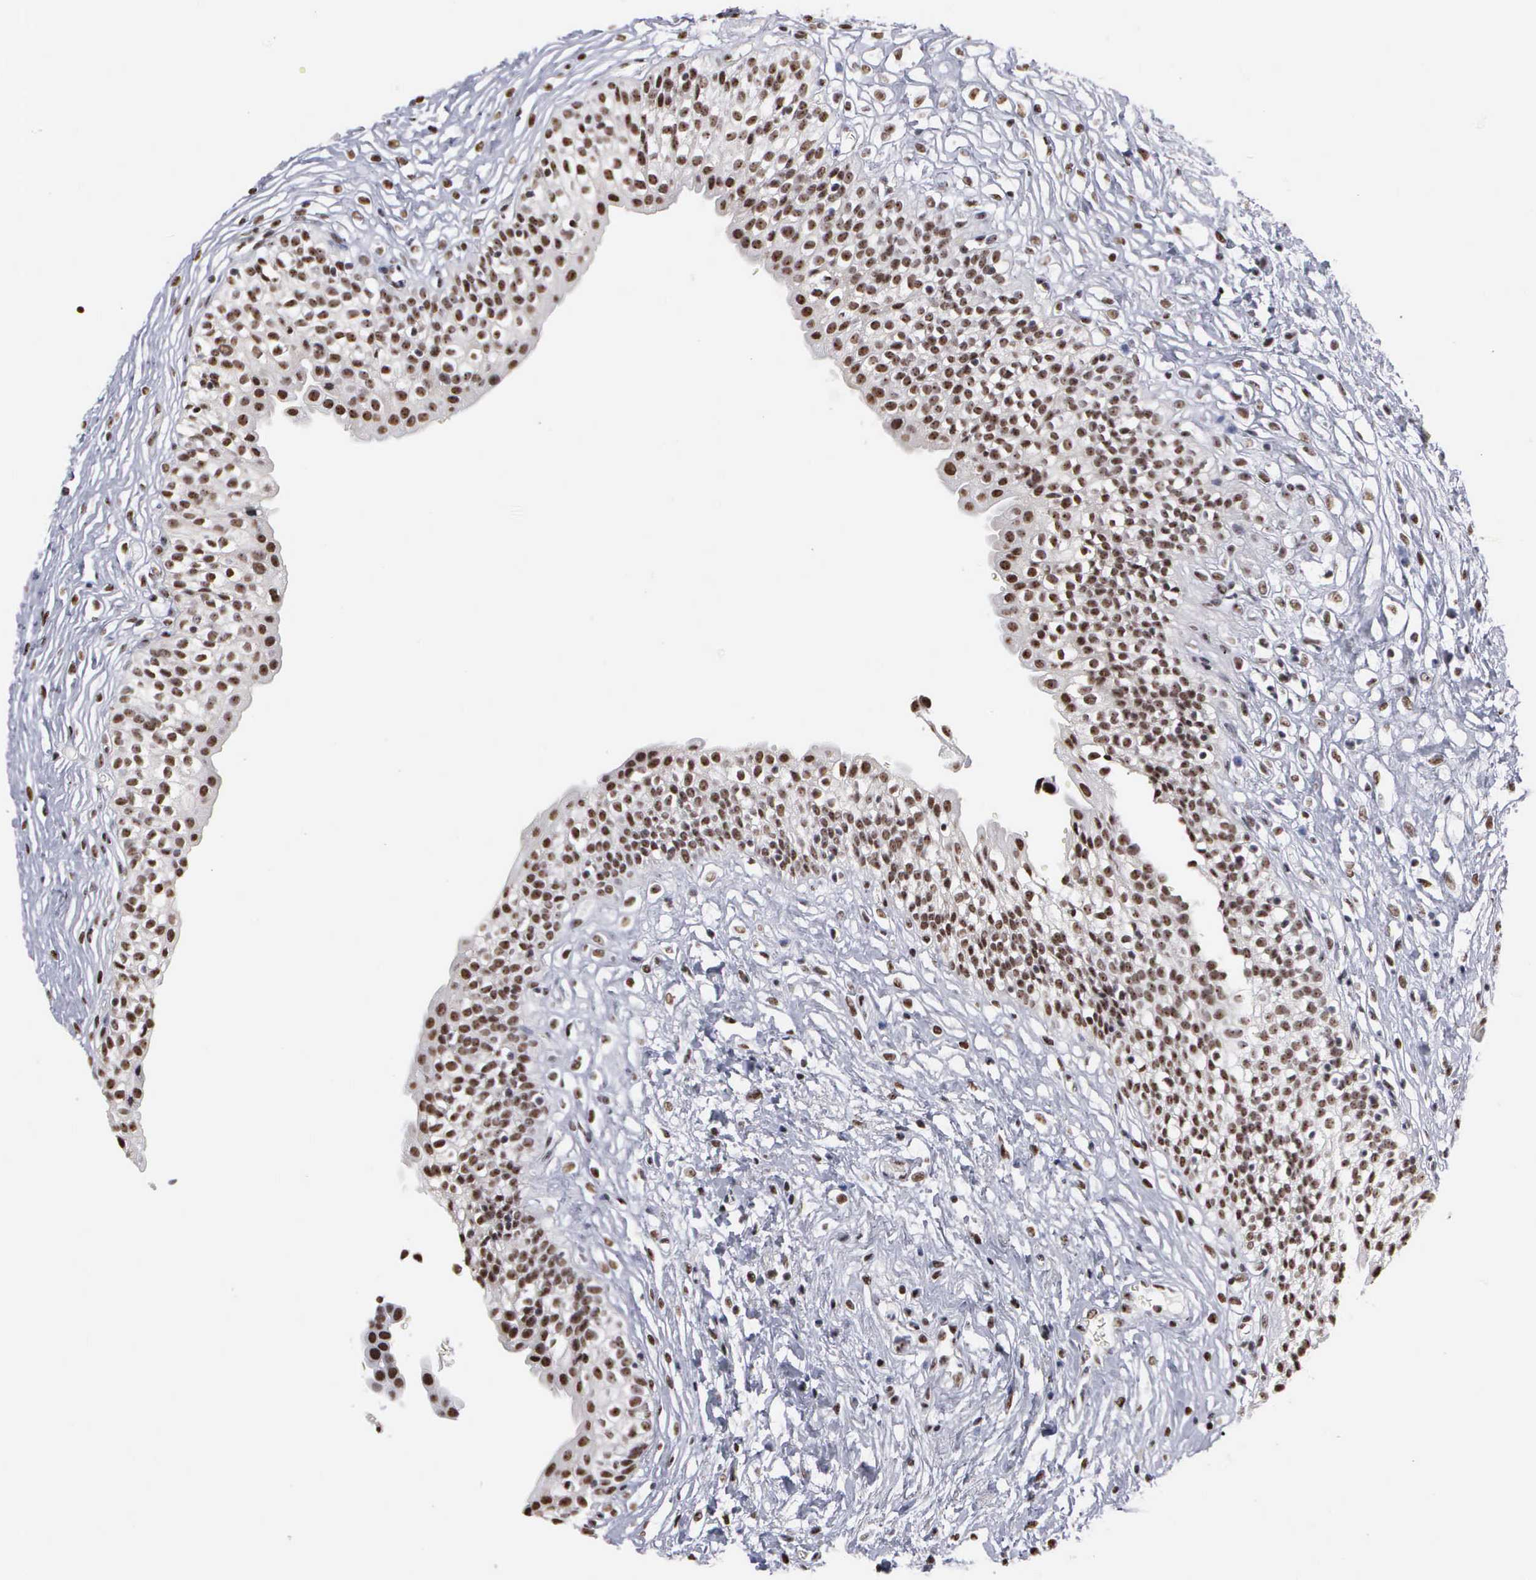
{"staining": {"intensity": "strong", "quantity": ">75%", "location": "nuclear"}, "tissue": "urinary bladder", "cell_type": "Urothelial cells", "image_type": "normal", "snomed": [{"axis": "morphology", "description": "Adenocarcinoma, NOS"}, {"axis": "topography", "description": "Urinary bladder"}], "caption": "This is a micrograph of immunohistochemistry (IHC) staining of benign urinary bladder, which shows strong staining in the nuclear of urothelial cells.", "gene": "KIAA0586", "patient": {"sex": "male", "age": 61}}